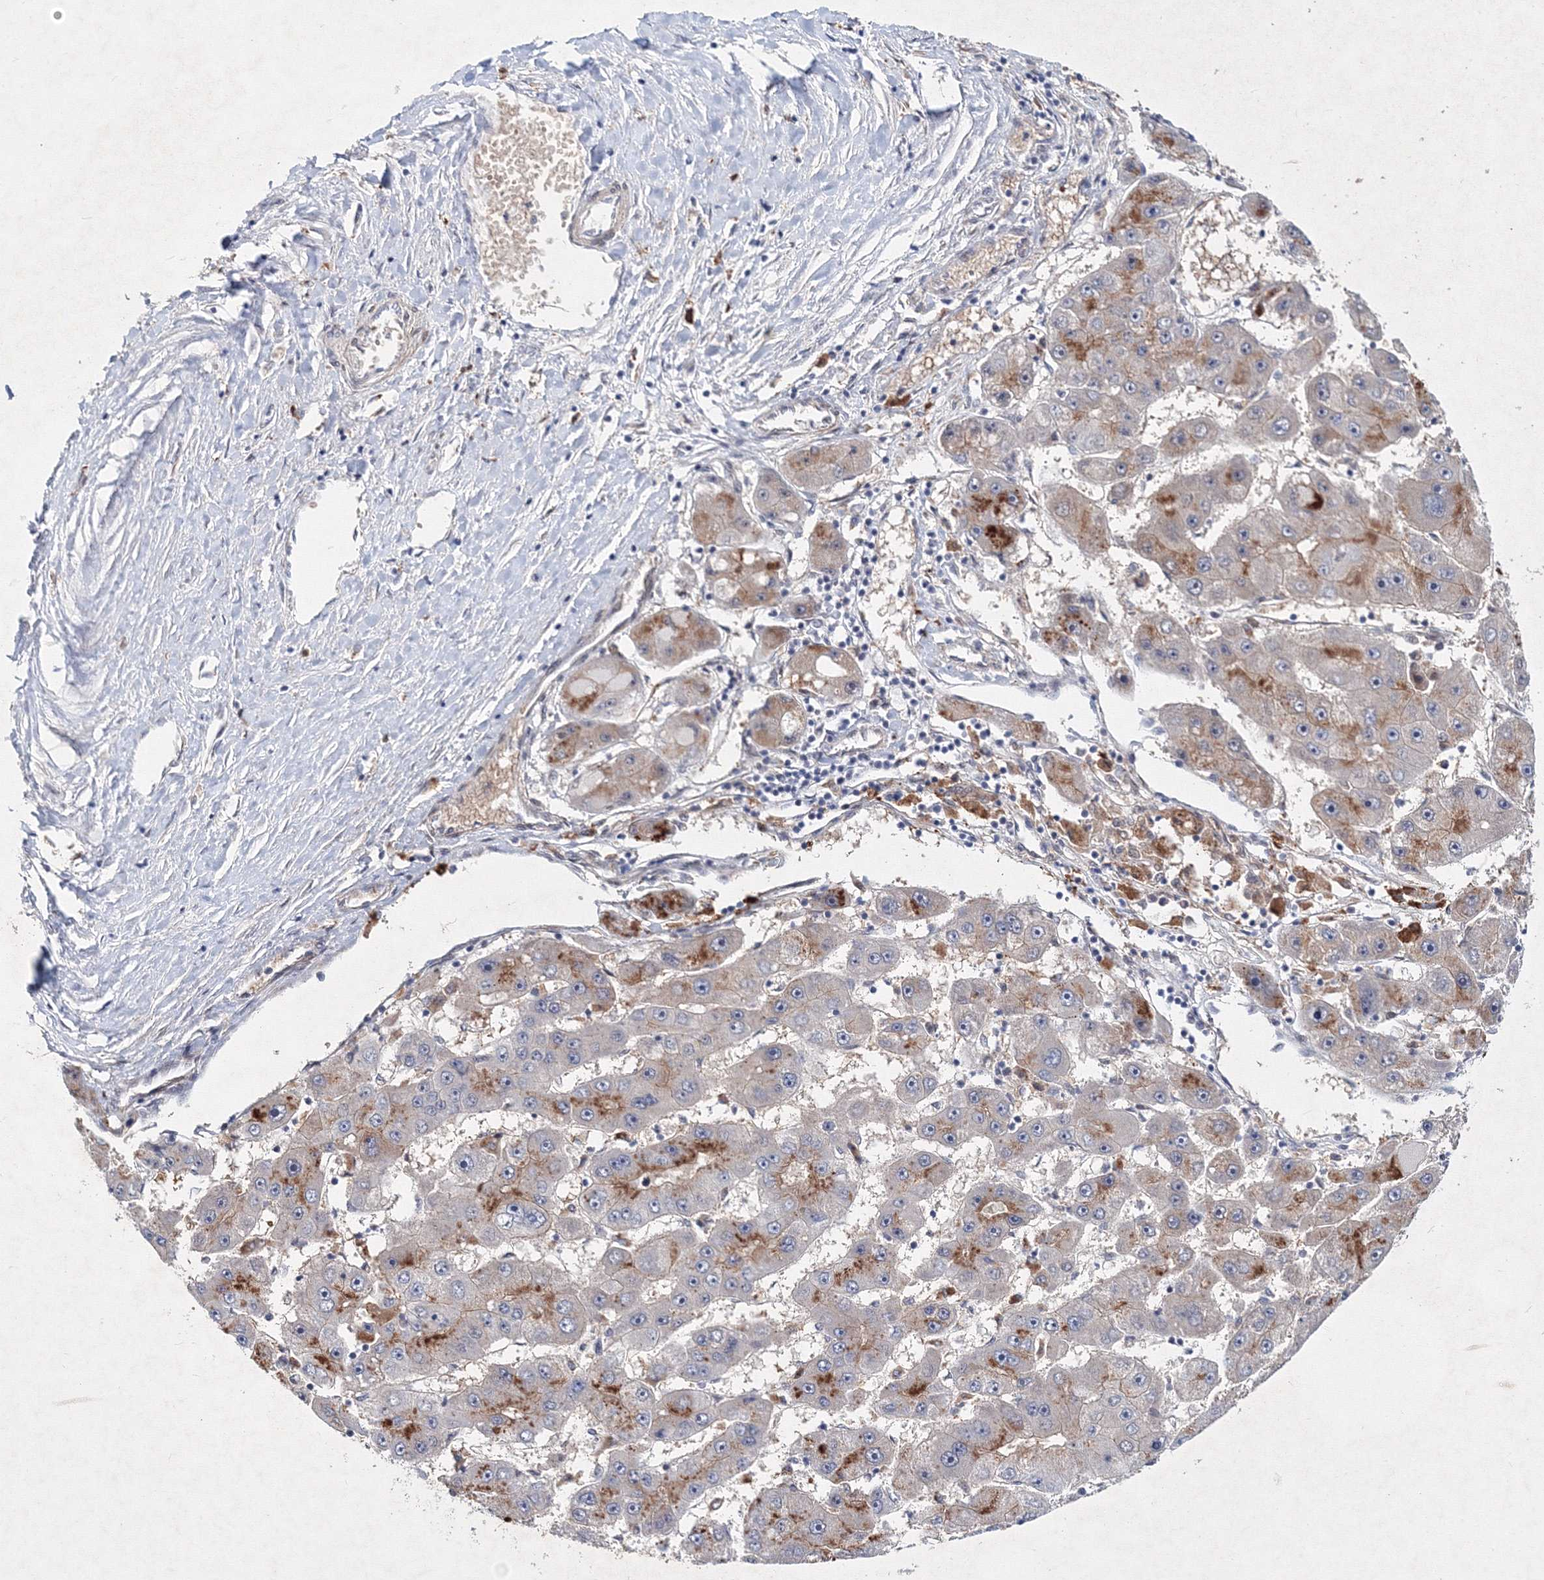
{"staining": {"intensity": "moderate", "quantity": "25%-75%", "location": "cytoplasmic/membranous"}, "tissue": "liver cancer", "cell_type": "Tumor cells", "image_type": "cancer", "snomed": [{"axis": "morphology", "description": "Carcinoma, Hepatocellular, NOS"}, {"axis": "topography", "description": "Liver"}], "caption": "IHC histopathology image of neoplastic tissue: human hepatocellular carcinoma (liver) stained using IHC reveals medium levels of moderate protein expression localized specifically in the cytoplasmic/membranous of tumor cells, appearing as a cytoplasmic/membranous brown color.", "gene": "C11orf52", "patient": {"sex": "female", "age": 61}}